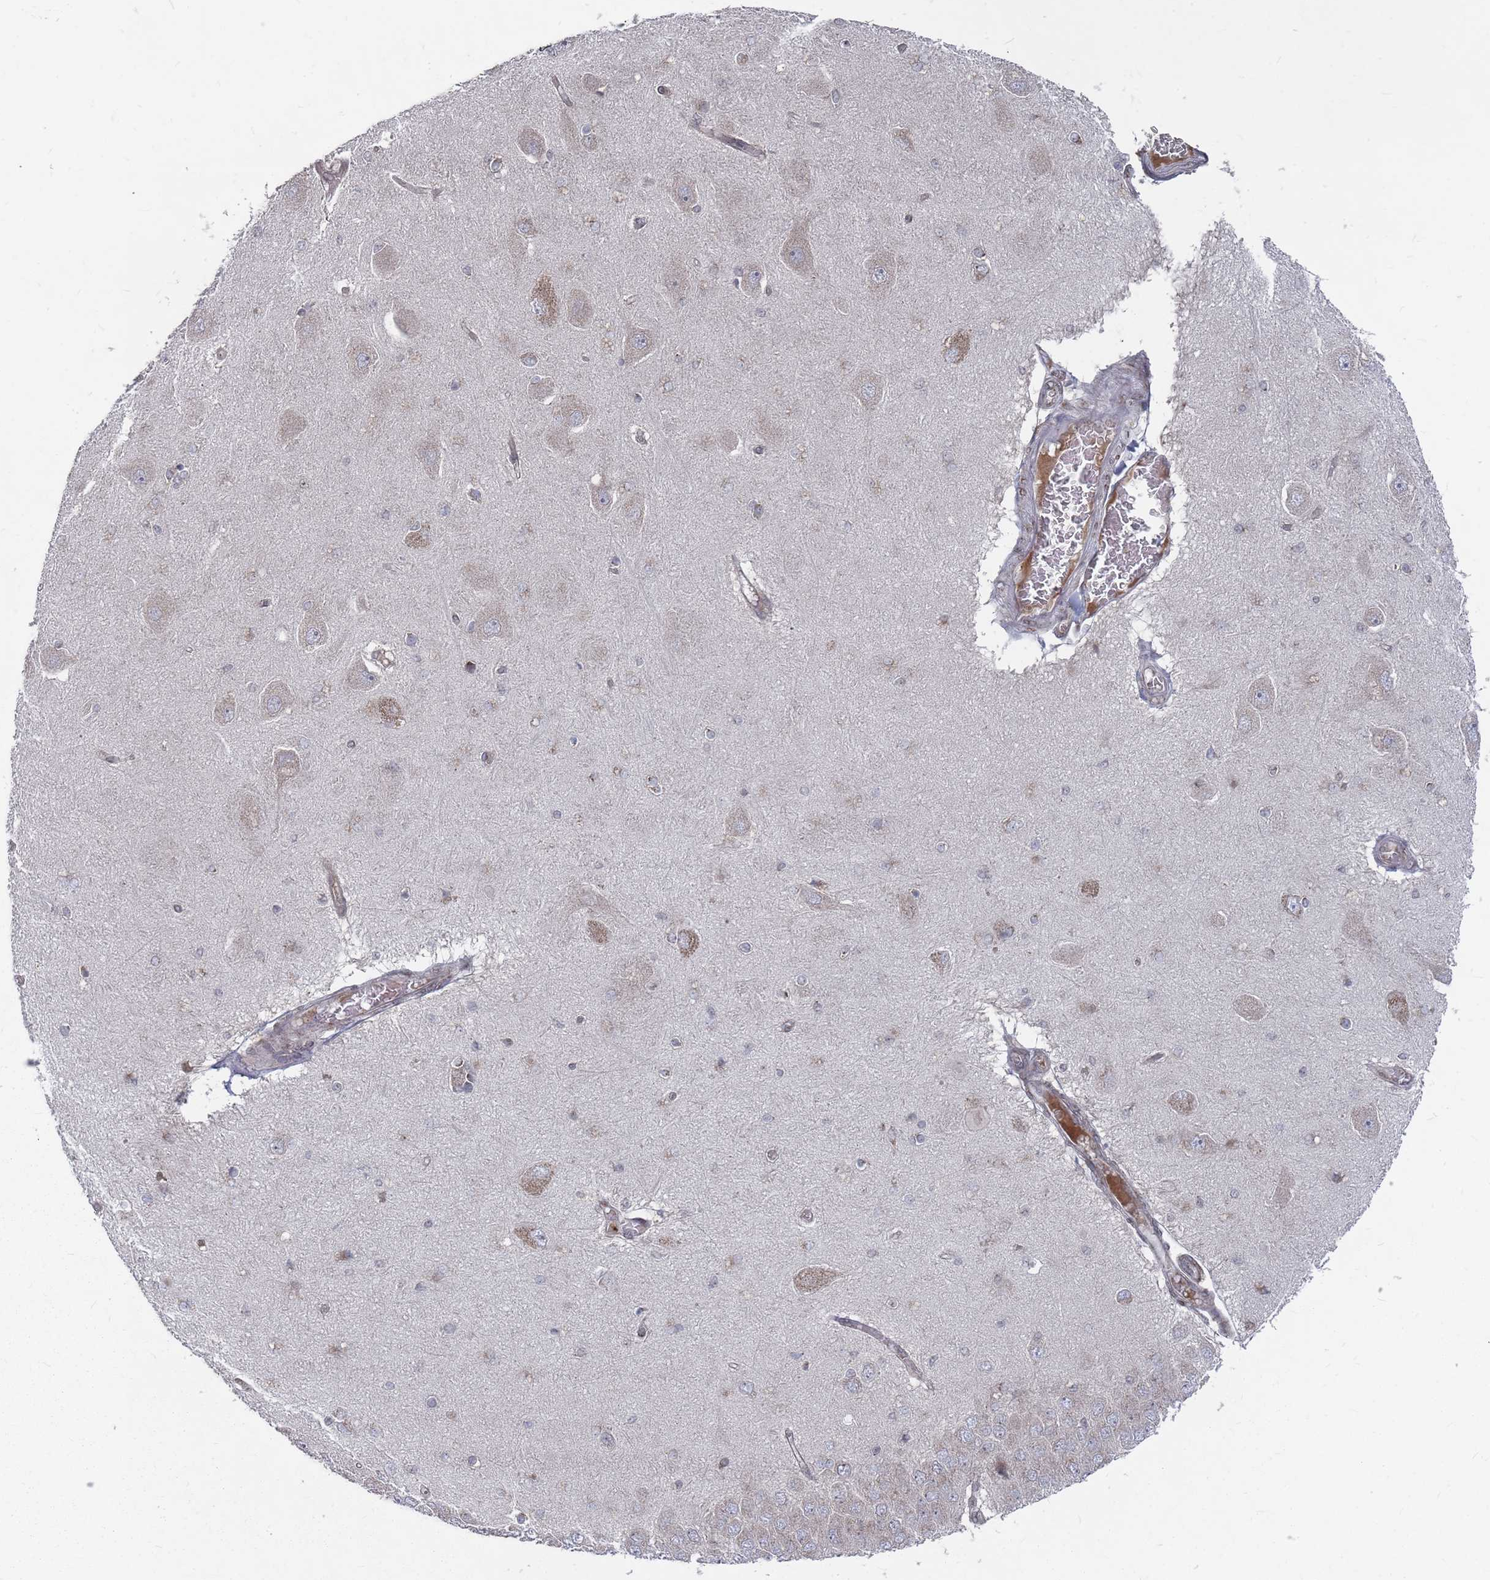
{"staining": {"intensity": "moderate", "quantity": "<25%", "location": "cytoplasmic/membranous"}, "tissue": "hippocampus", "cell_type": "Glial cells", "image_type": "normal", "snomed": [{"axis": "morphology", "description": "Normal tissue, NOS"}, {"axis": "topography", "description": "Hippocampus"}], "caption": "Benign hippocampus reveals moderate cytoplasmic/membranous staining in approximately <25% of glial cells, visualized by immunohistochemistry.", "gene": "FMO4", "patient": {"sex": "female", "age": 54}}